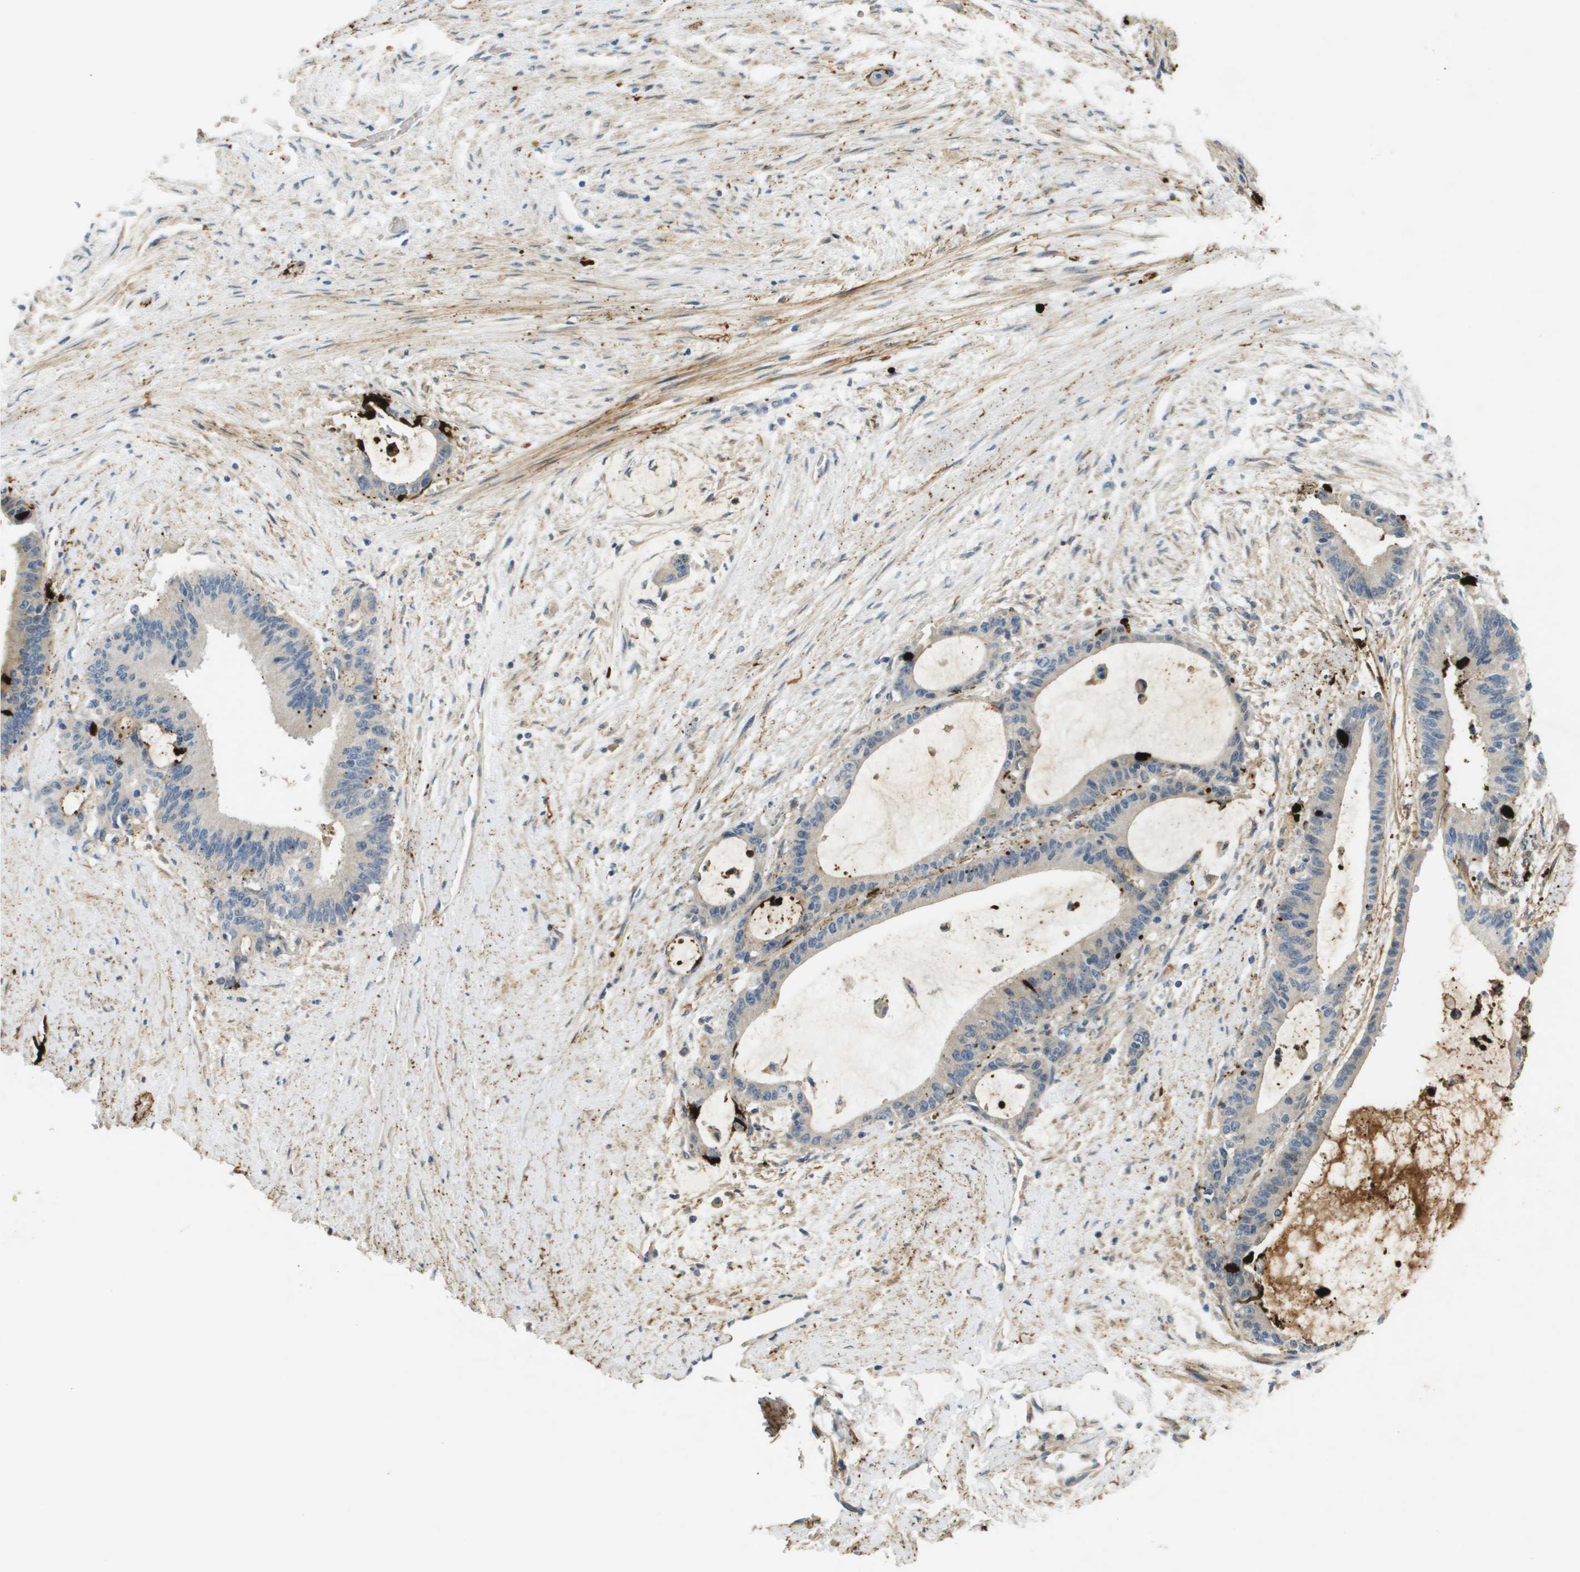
{"staining": {"intensity": "negative", "quantity": "none", "location": "none"}, "tissue": "liver cancer", "cell_type": "Tumor cells", "image_type": "cancer", "snomed": [{"axis": "morphology", "description": "Cholangiocarcinoma"}, {"axis": "topography", "description": "Liver"}], "caption": "Tumor cells are negative for protein expression in human liver cancer (cholangiocarcinoma). Brightfield microscopy of immunohistochemistry stained with DAB (brown) and hematoxylin (blue), captured at high magnification.", "gene": "VTN", "patient": {"sex": "female", "age": 73}}